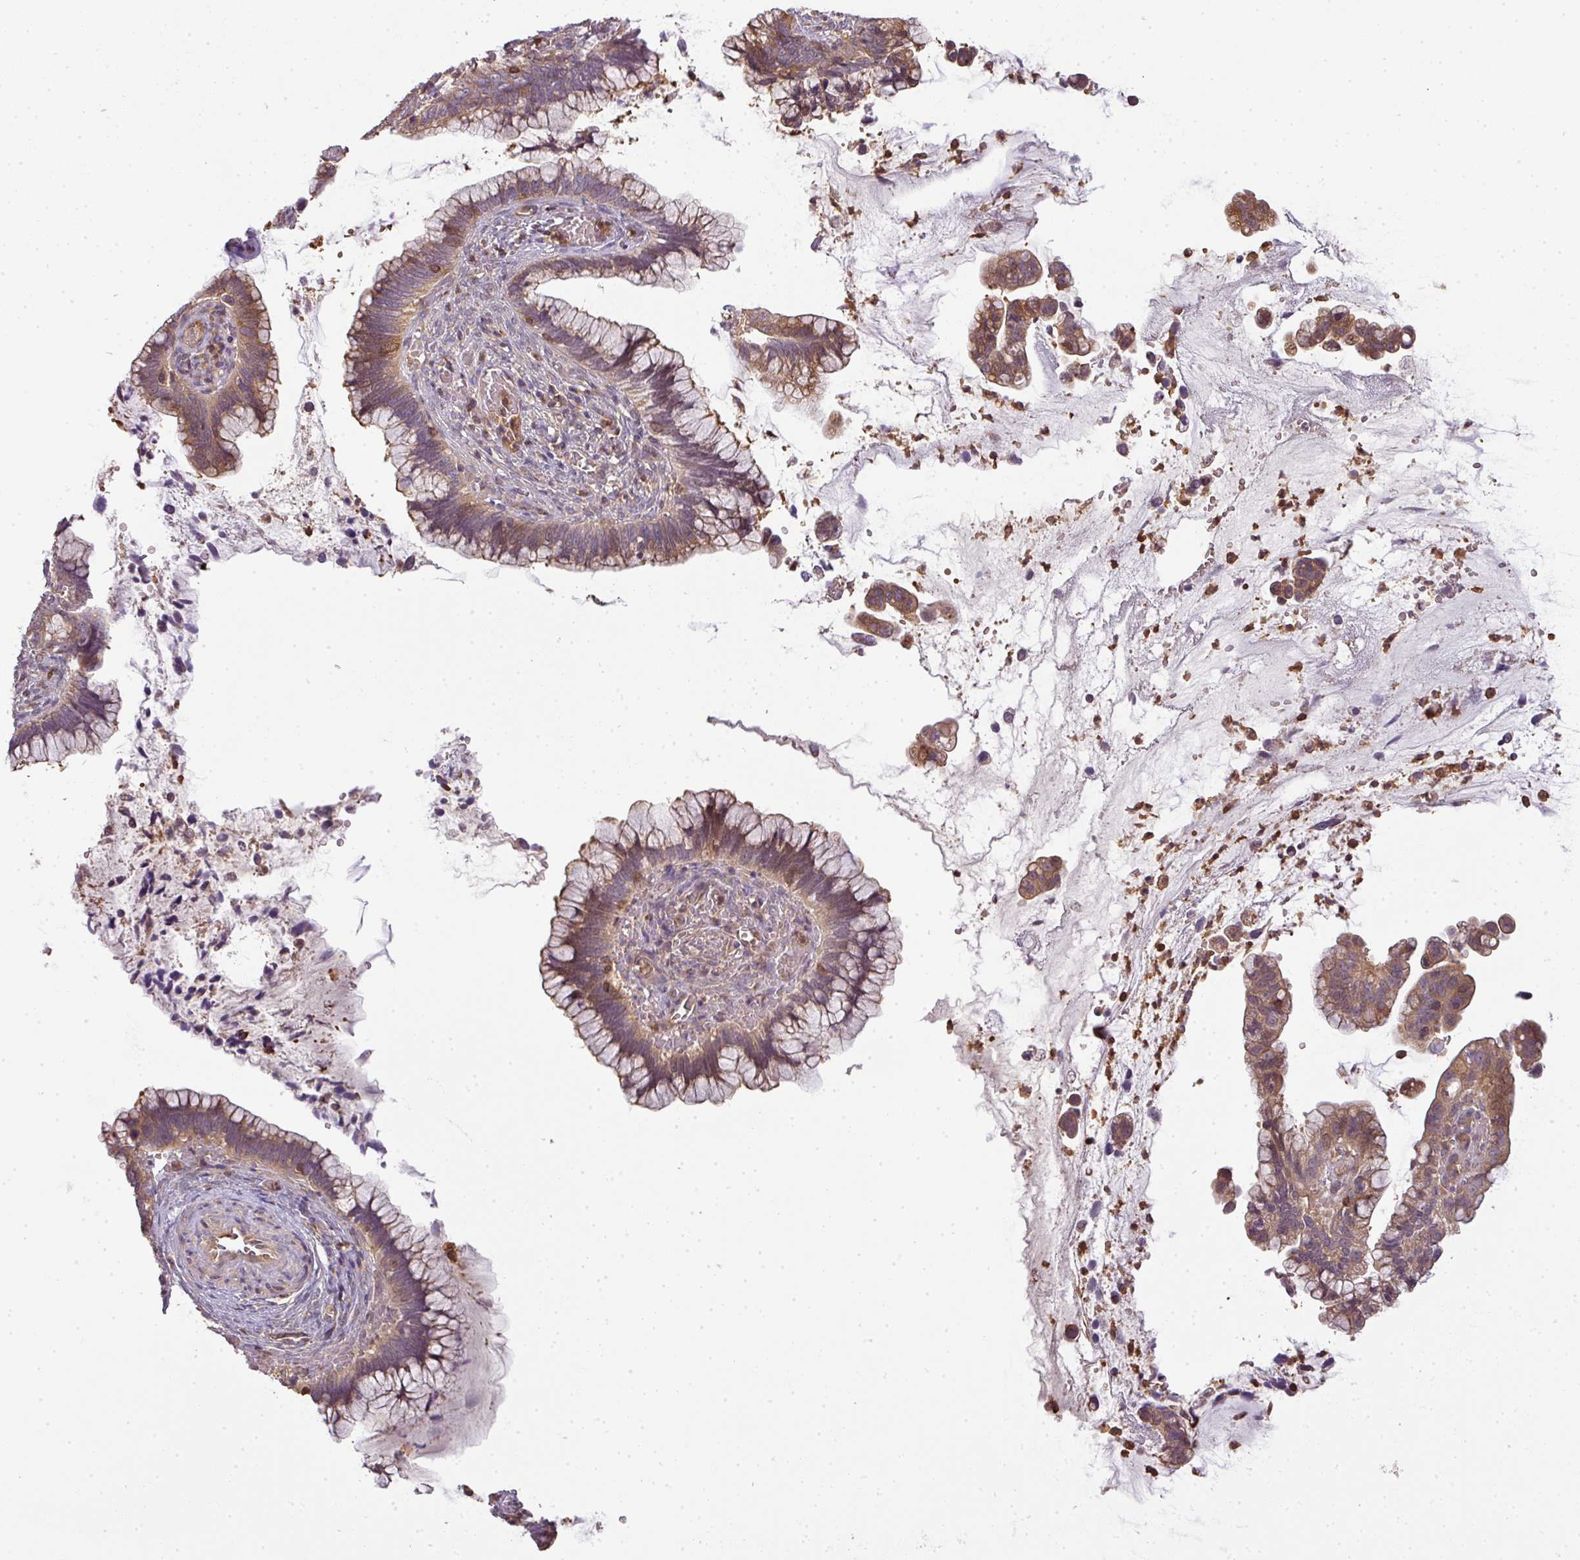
{"staining": {"intensity": "moderate", "quantity": ">75%", "location": "cytoplasmic/membranous"}, "tissue": "cervical cancer", "cell_type": "Tumor cells", "image_type": "cancer", "snomed": [{"axis": "morphology", "description": "Adenocarcinoma, NOS"}, {"axis": "topography", "description": "Cervix"}], "caption": "Immunohistochemical staining of cervical cancer displays medium levels of moderate cytoplasmic/membranous protein staining in approximately >75% of tumor cells.", "gene": "TCL1B", "patient": {"sex": "female", "age": 44}}